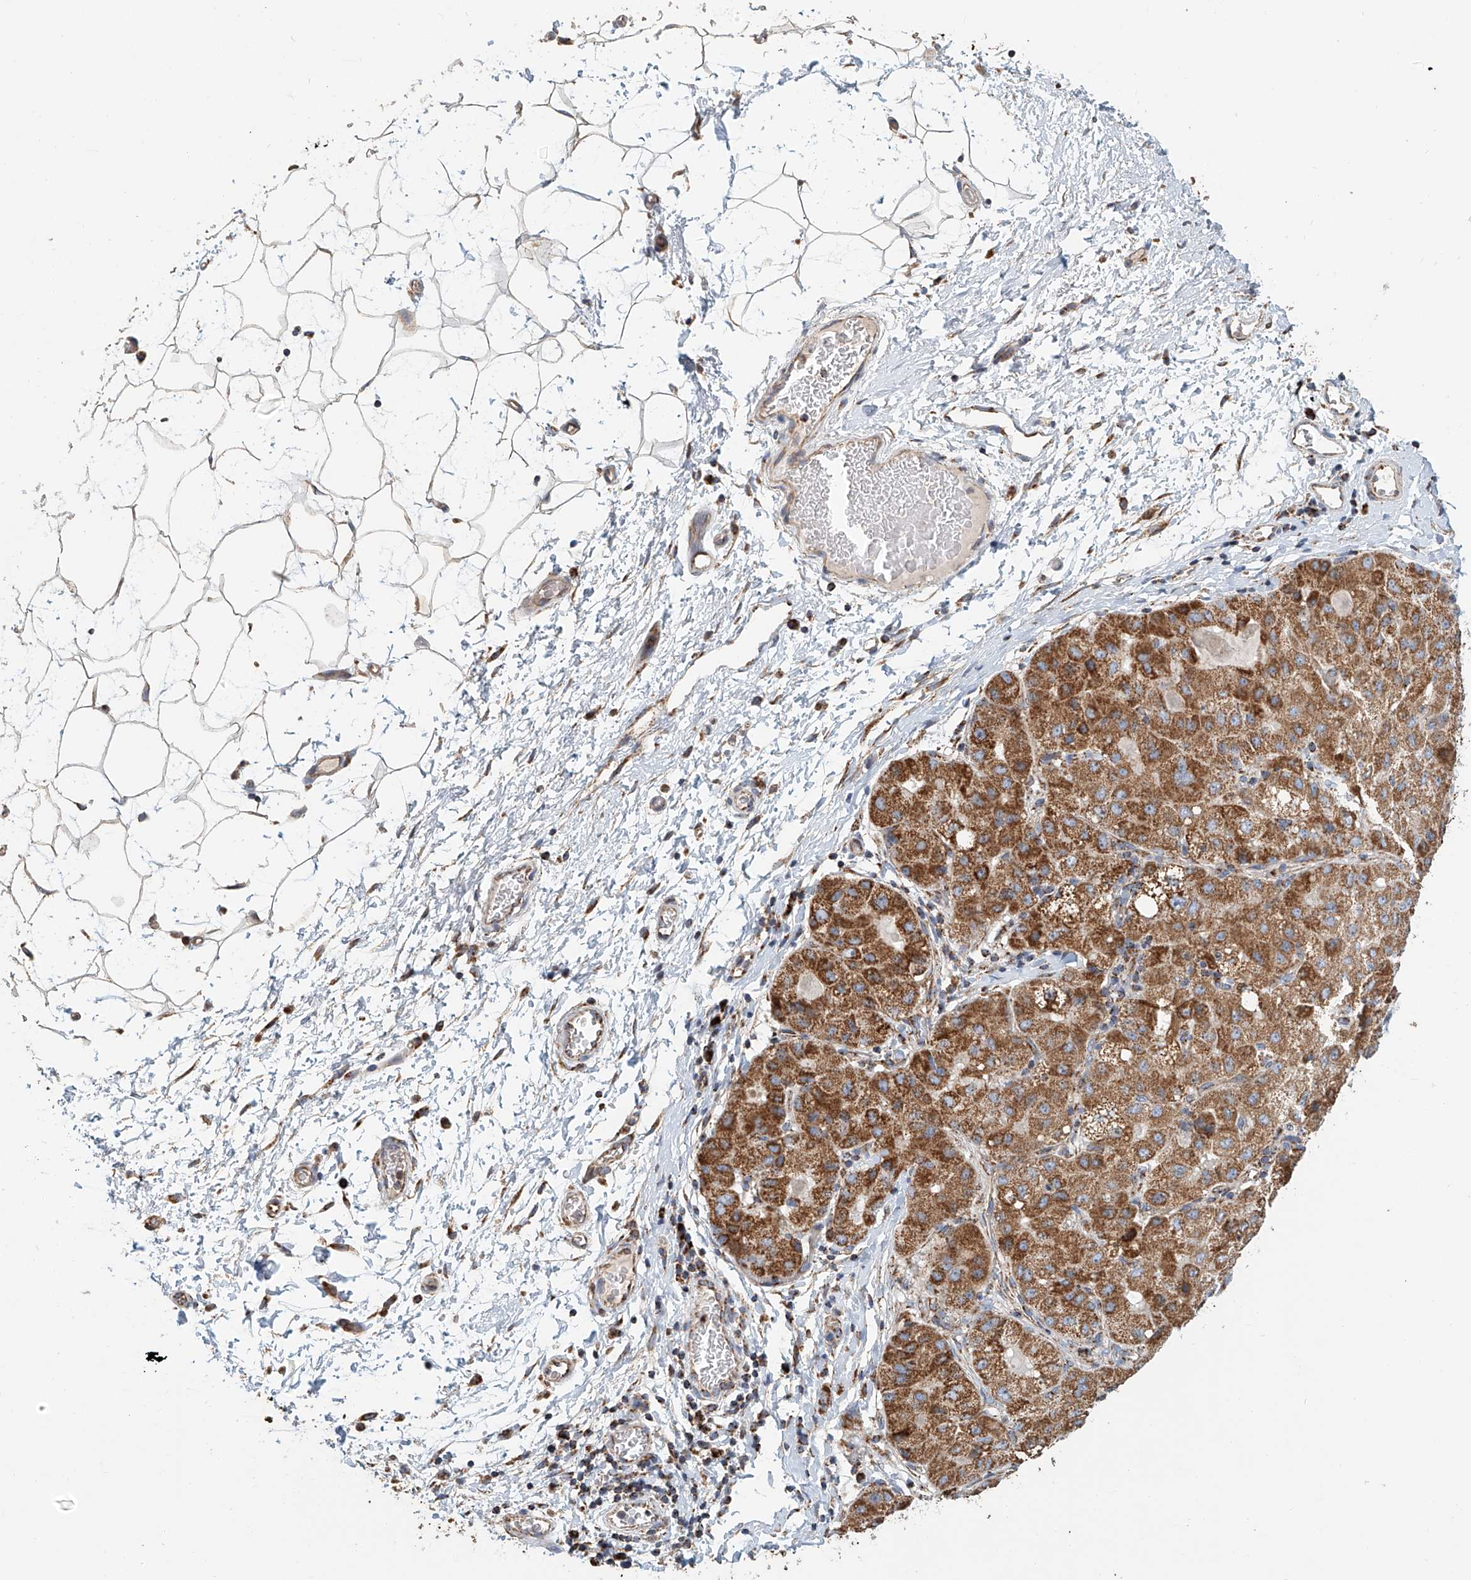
{"staining": {"intensity": "moderate", "quantity": ">75%", "location": "cytoplasmic/membranous"}, "tissue": "liver cancer", "cell_type": "Tumor cells", "image_type": "cancer", "snomed": [{"axis": "morphology", "description": "Carcinoma, Hepatocellular, NOS"}, {"axis": "topography", "description": "Liver"}], "caption": "About >75% of tumor cells in human liver cancer (hepatocellular carcinoma) show moderate cytoplasmic/membranous protein expression as visualized by brown immunohistochemical staining.", "gene": "MCL1", "patient": {"sex": "male", "age": 80}}